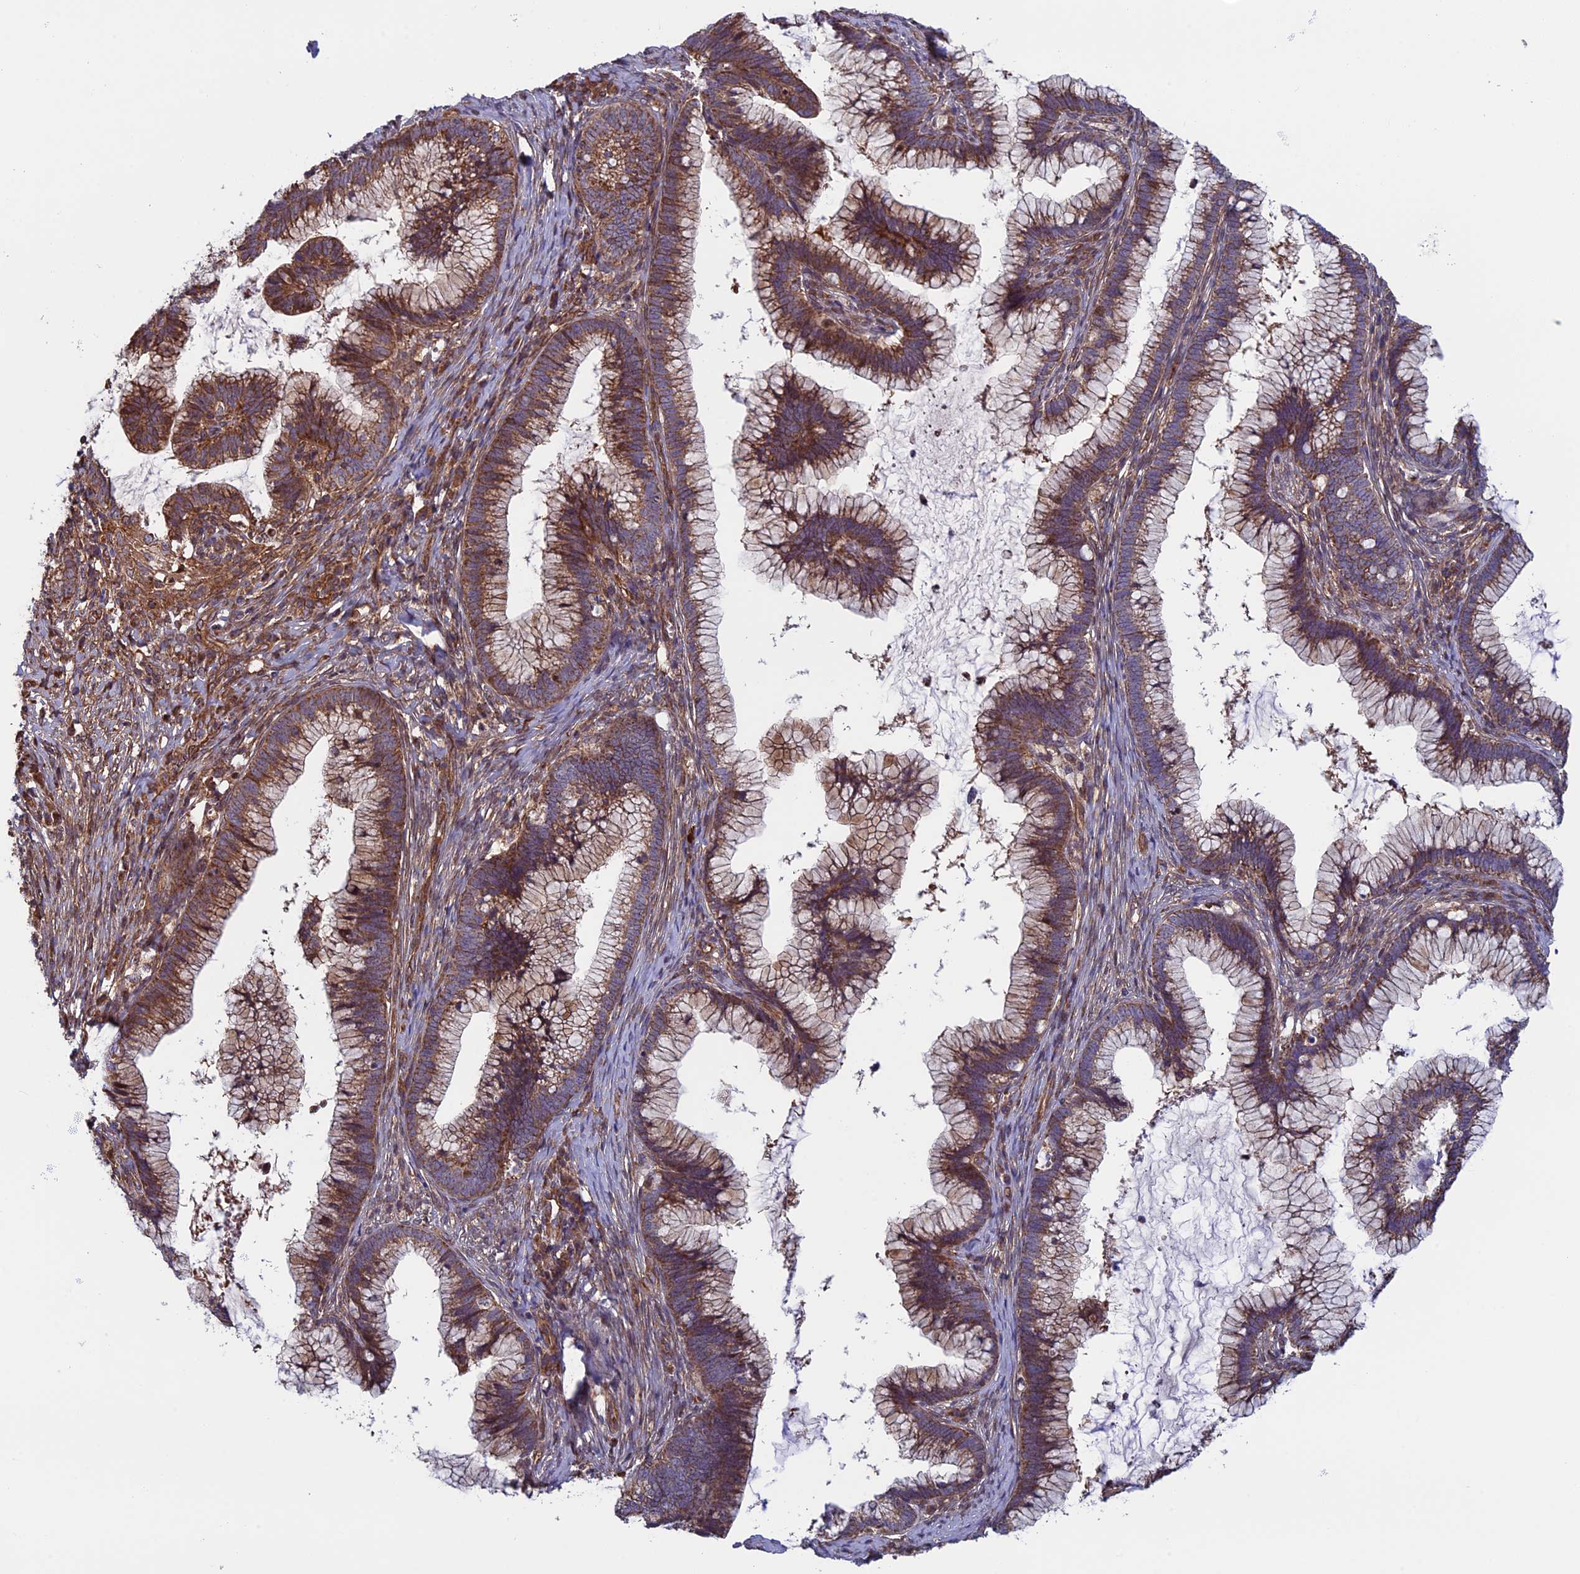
{"staining": {"intensity": "moderate", "quantity": ">75%", "location": "cytoplasmic/membranous"}, "tissue": "cervical cancer", "cell_type": "Tumor cells", "image_type": "cancer", "snomed": [{"axis": "morphology", "description": "Adenocarcinoma, NOS"}, {"axis": "topography", "description": "Cervix"}], "caption": "Protein staining shows moderate cytoplasmic/membranous expression in about >75% of tumor cells in cervical cancer (adenocarcinoma). (Stains: DAB in brown, nuclei in blue, Microscopy: brightfield microscopy at high magnification).", "gene": "CCDC8", "patient": {"sex": "female", "age": 36}}